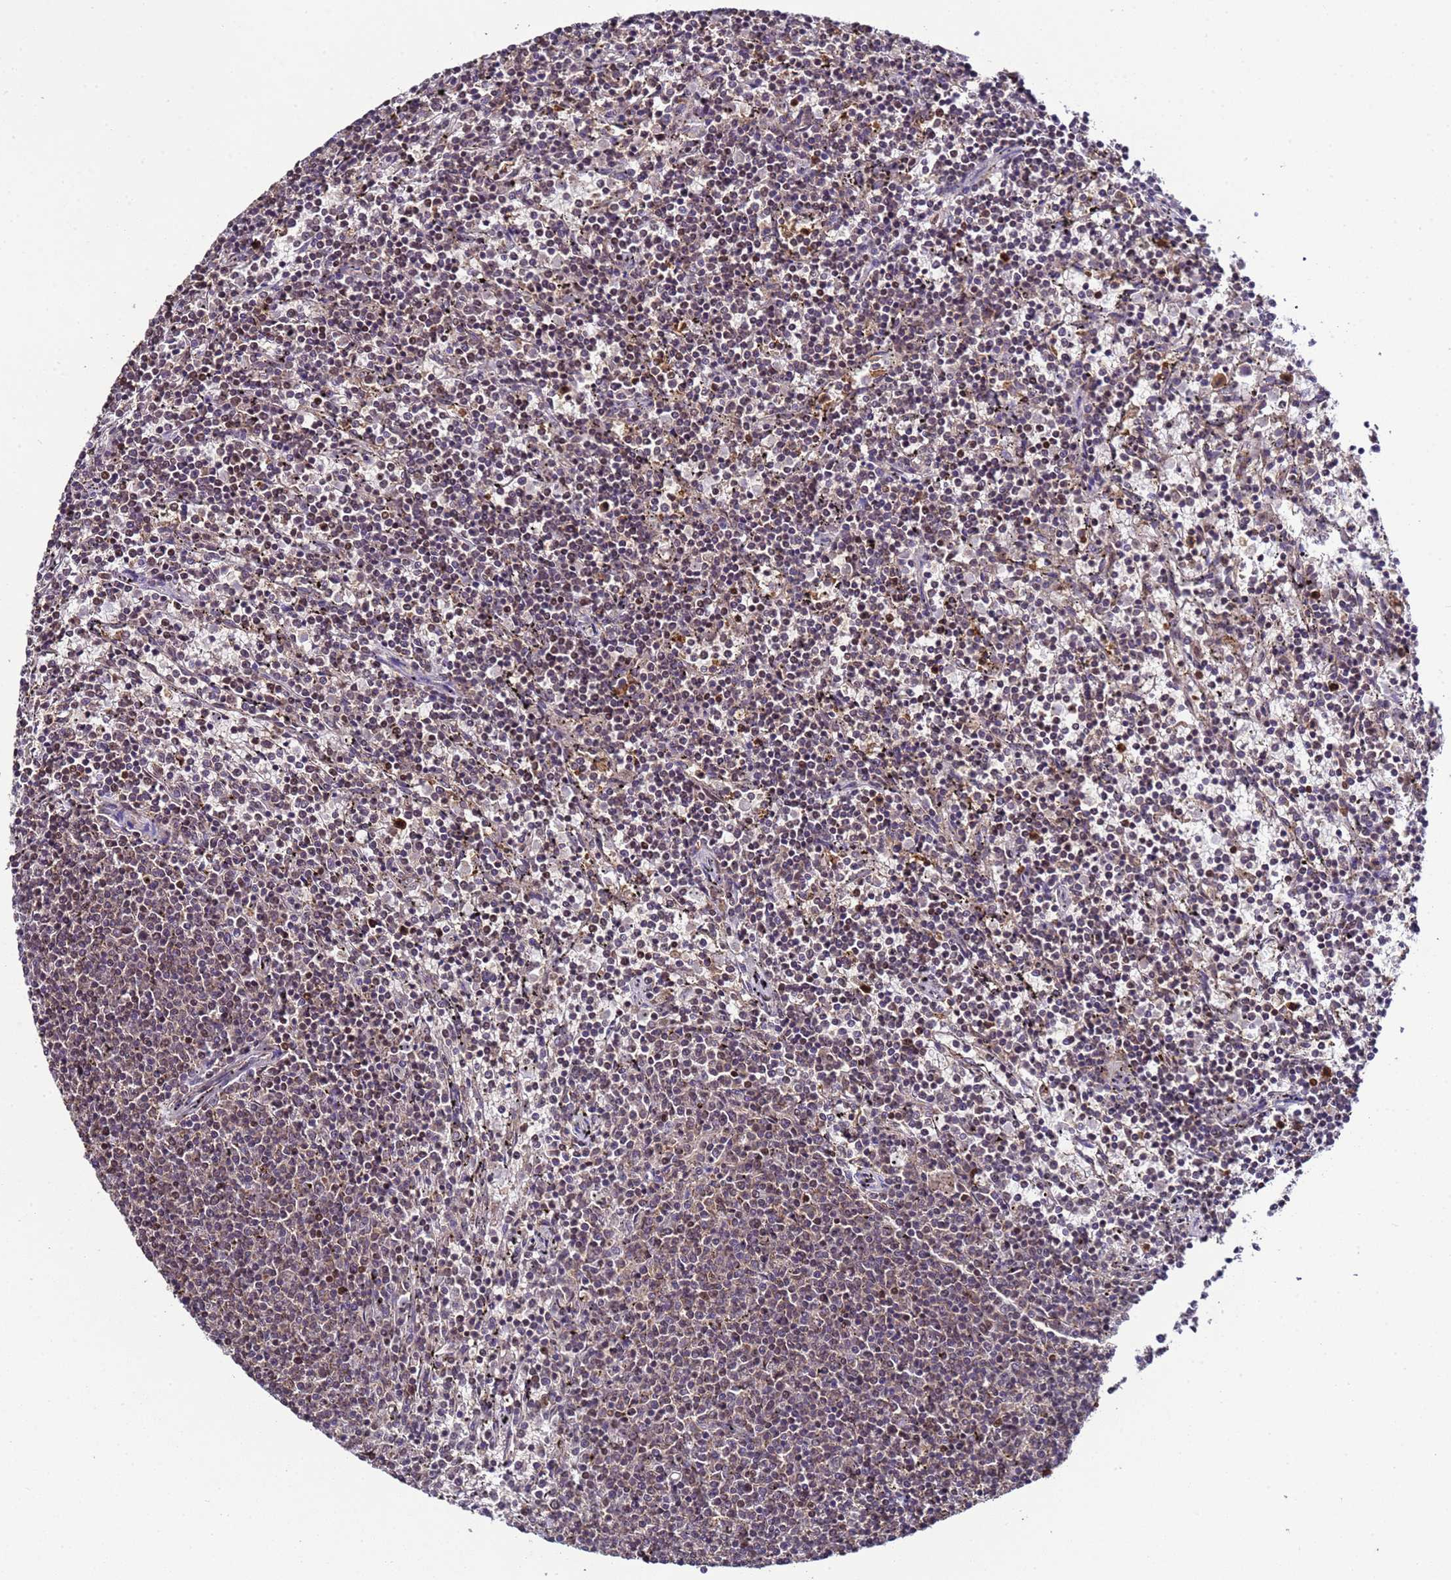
{"staining": {"intensity": "weak", "quantity": "25%-75%", "location": "cytoplasmic/membranous"}, "tissue": "lymphoma", "cell_type": "Tumor cells", "image_type": "cancer", "snomed": [{"axis": "morphology", "description": "Malignant lymphoma, non-Hodgkin's type, Low grade"}, {"axis": "topography", "description": "Spleen"}], "caption": "Immunohistochemistry of human low-grade malignant lymphoma, non-Hodgkin's type demonstrates low levels of weak cytoplasmic/membranous positivity in about 25%-75% of tumor cells.", "gene": "HSPBAP1", "patient": {"sex": "female", "age": 50}}